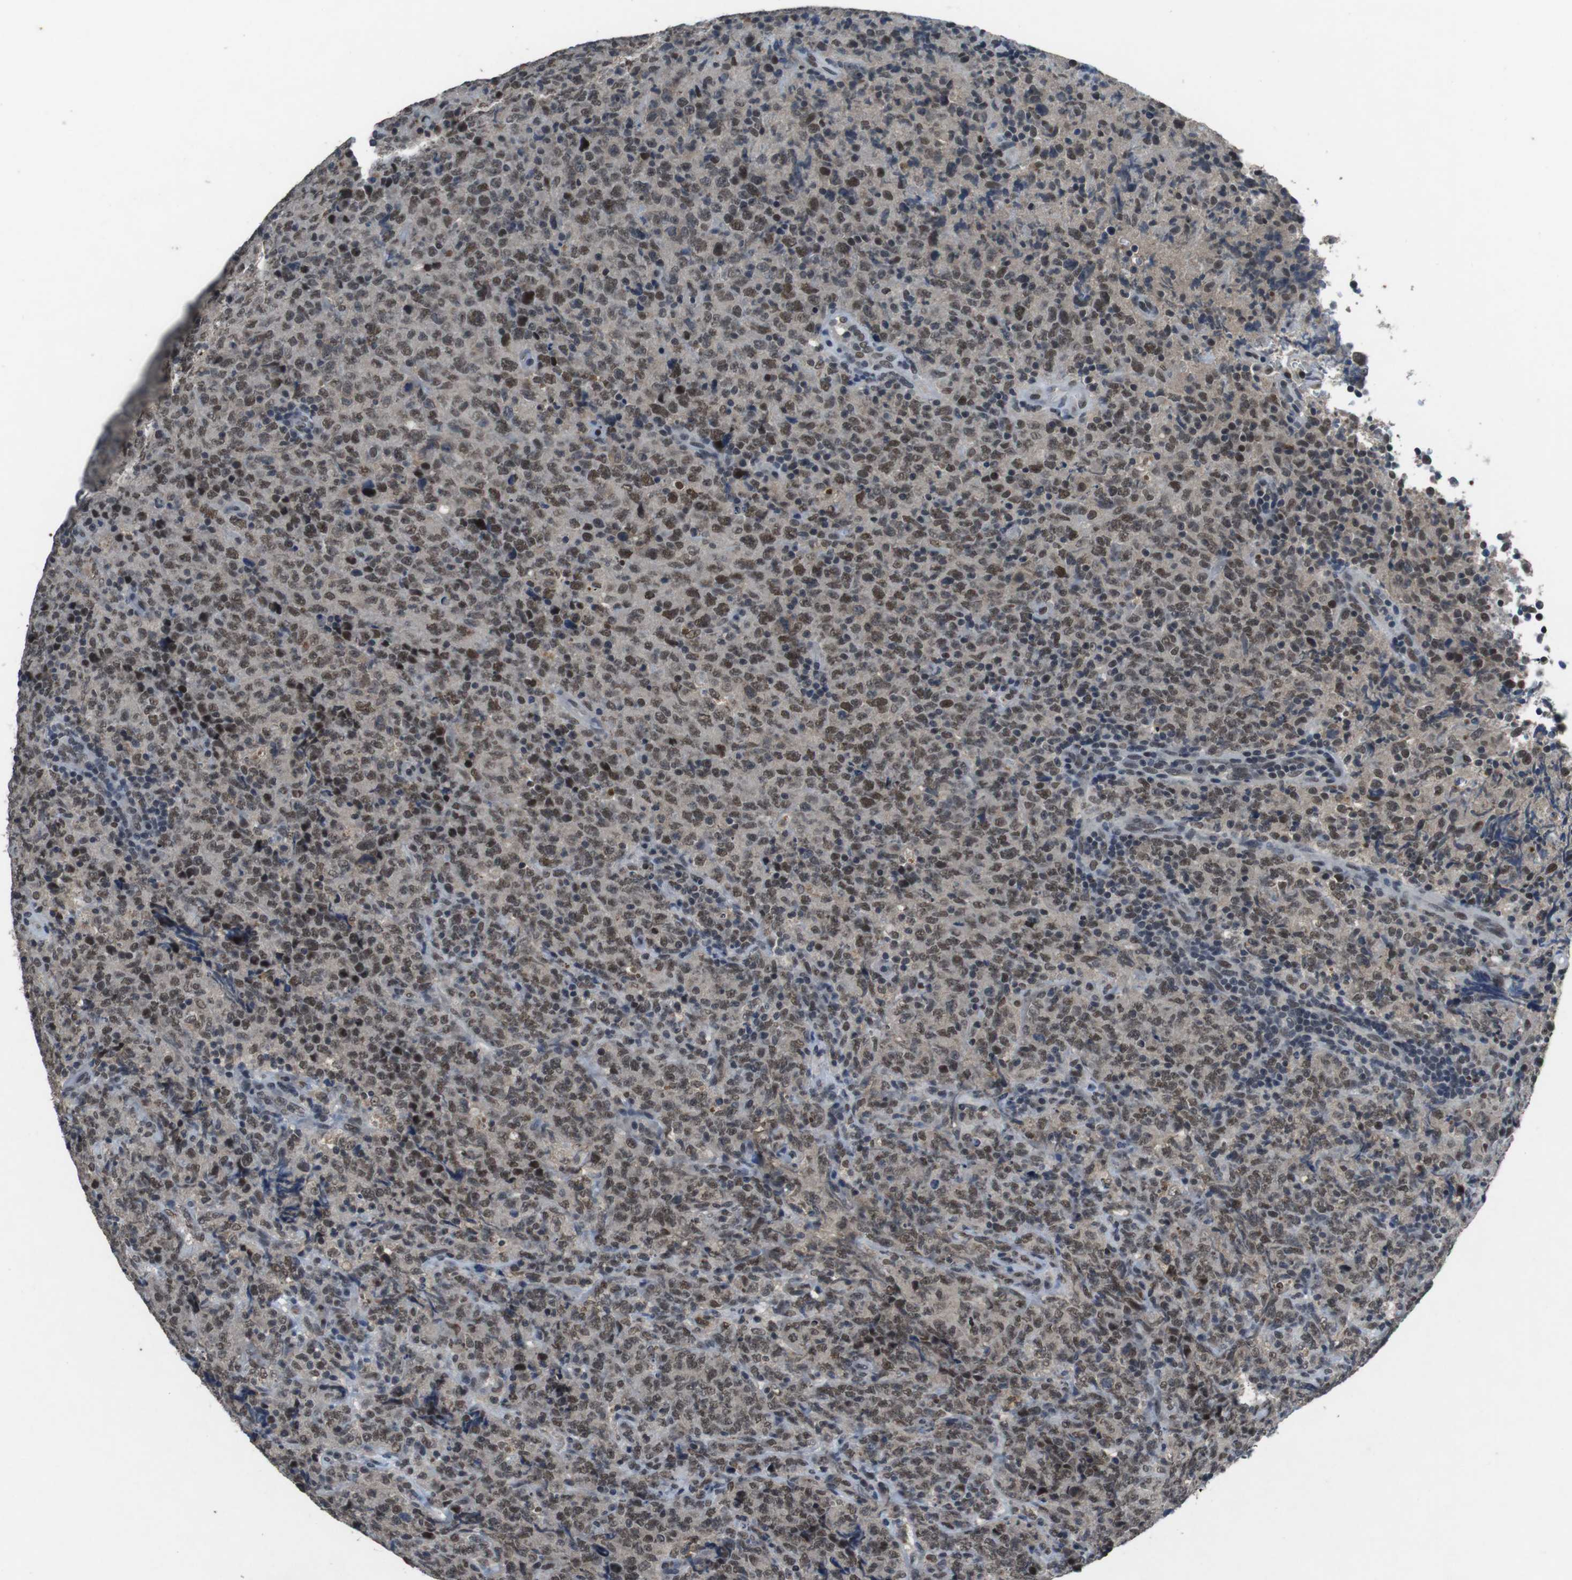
{"staining": {"intensity": "moderate", "quantity": ">75%", "location": "cytoplasmic/membranous,nuclear"}, "tissue": "lymphoma", "cell_type": "Tumor cells", "image_type": "cancer", "snomed": [{"axis": "morphology", "description": "Malignant lymphoma, non-Hodgkin's type, High grade"}, {"axis": "topography", "description": "Tonsil"}], "caption": "Immunohistochemical staining of high-grade malignant lymphoma, non-Hodgkin's type displays moderate cytoplasmic/membranous and nuclear protein expression in about >75% of tumor cells. Nuclei are stained in blue.", "gene": "USP7", "patient": {"sex": "female", "age": 36}}